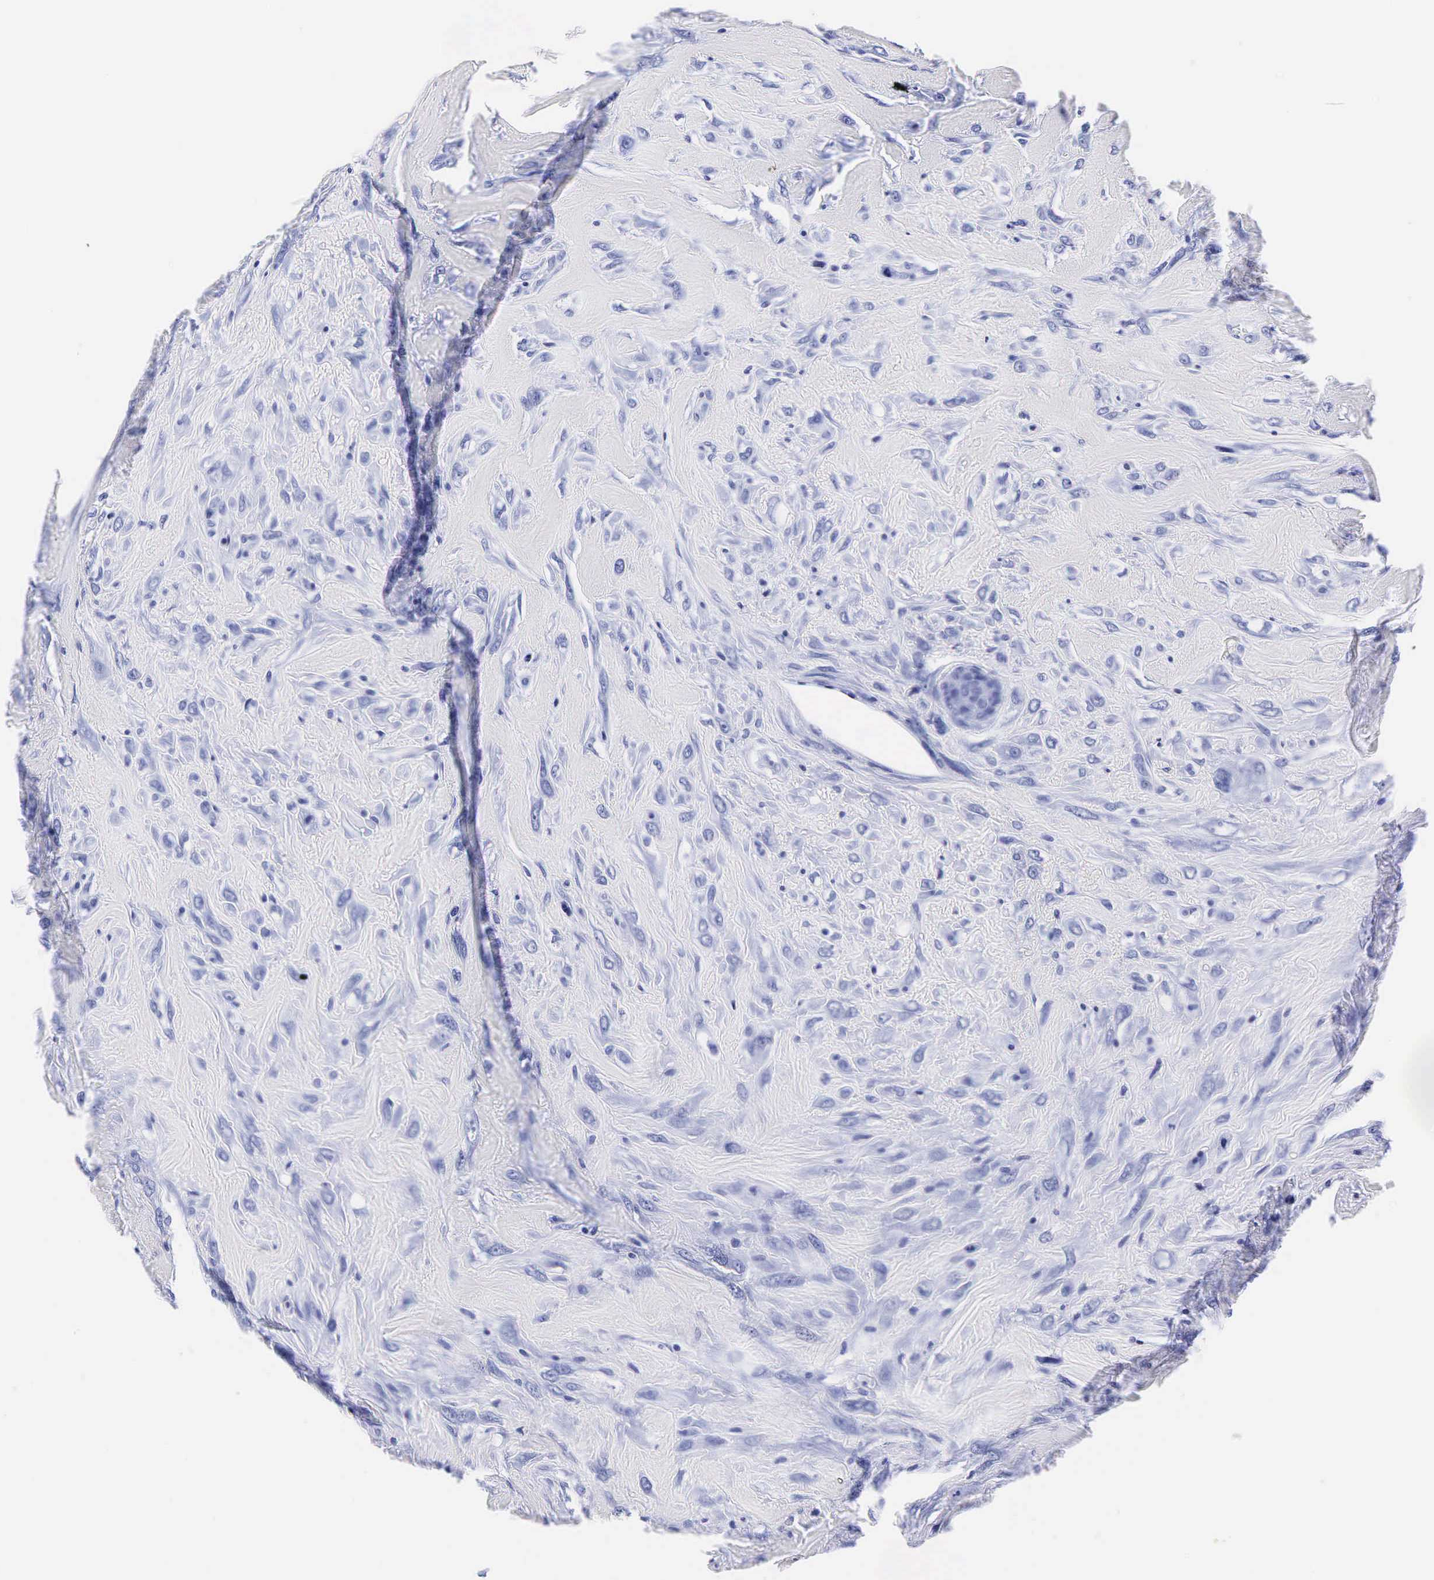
{"staining": {"intensity": "negative", "quantity": "none", "location": "none"}, "tissue": "breast cancer", "cell_type": "Tumor cells", "image_type": "cancer", "snomed": [{"axis": "morphology", "description": "Neoplasm, malignant, NOS"}, {"axis": "topography", "description": "Breast"}], "caption": "Human breast cancer stained for a protein using immunohistochemistry (IHC) exhibits no staining in tumor cells.", "gene": "KLK3", "patient": {"sex": "female", "age": 50}}